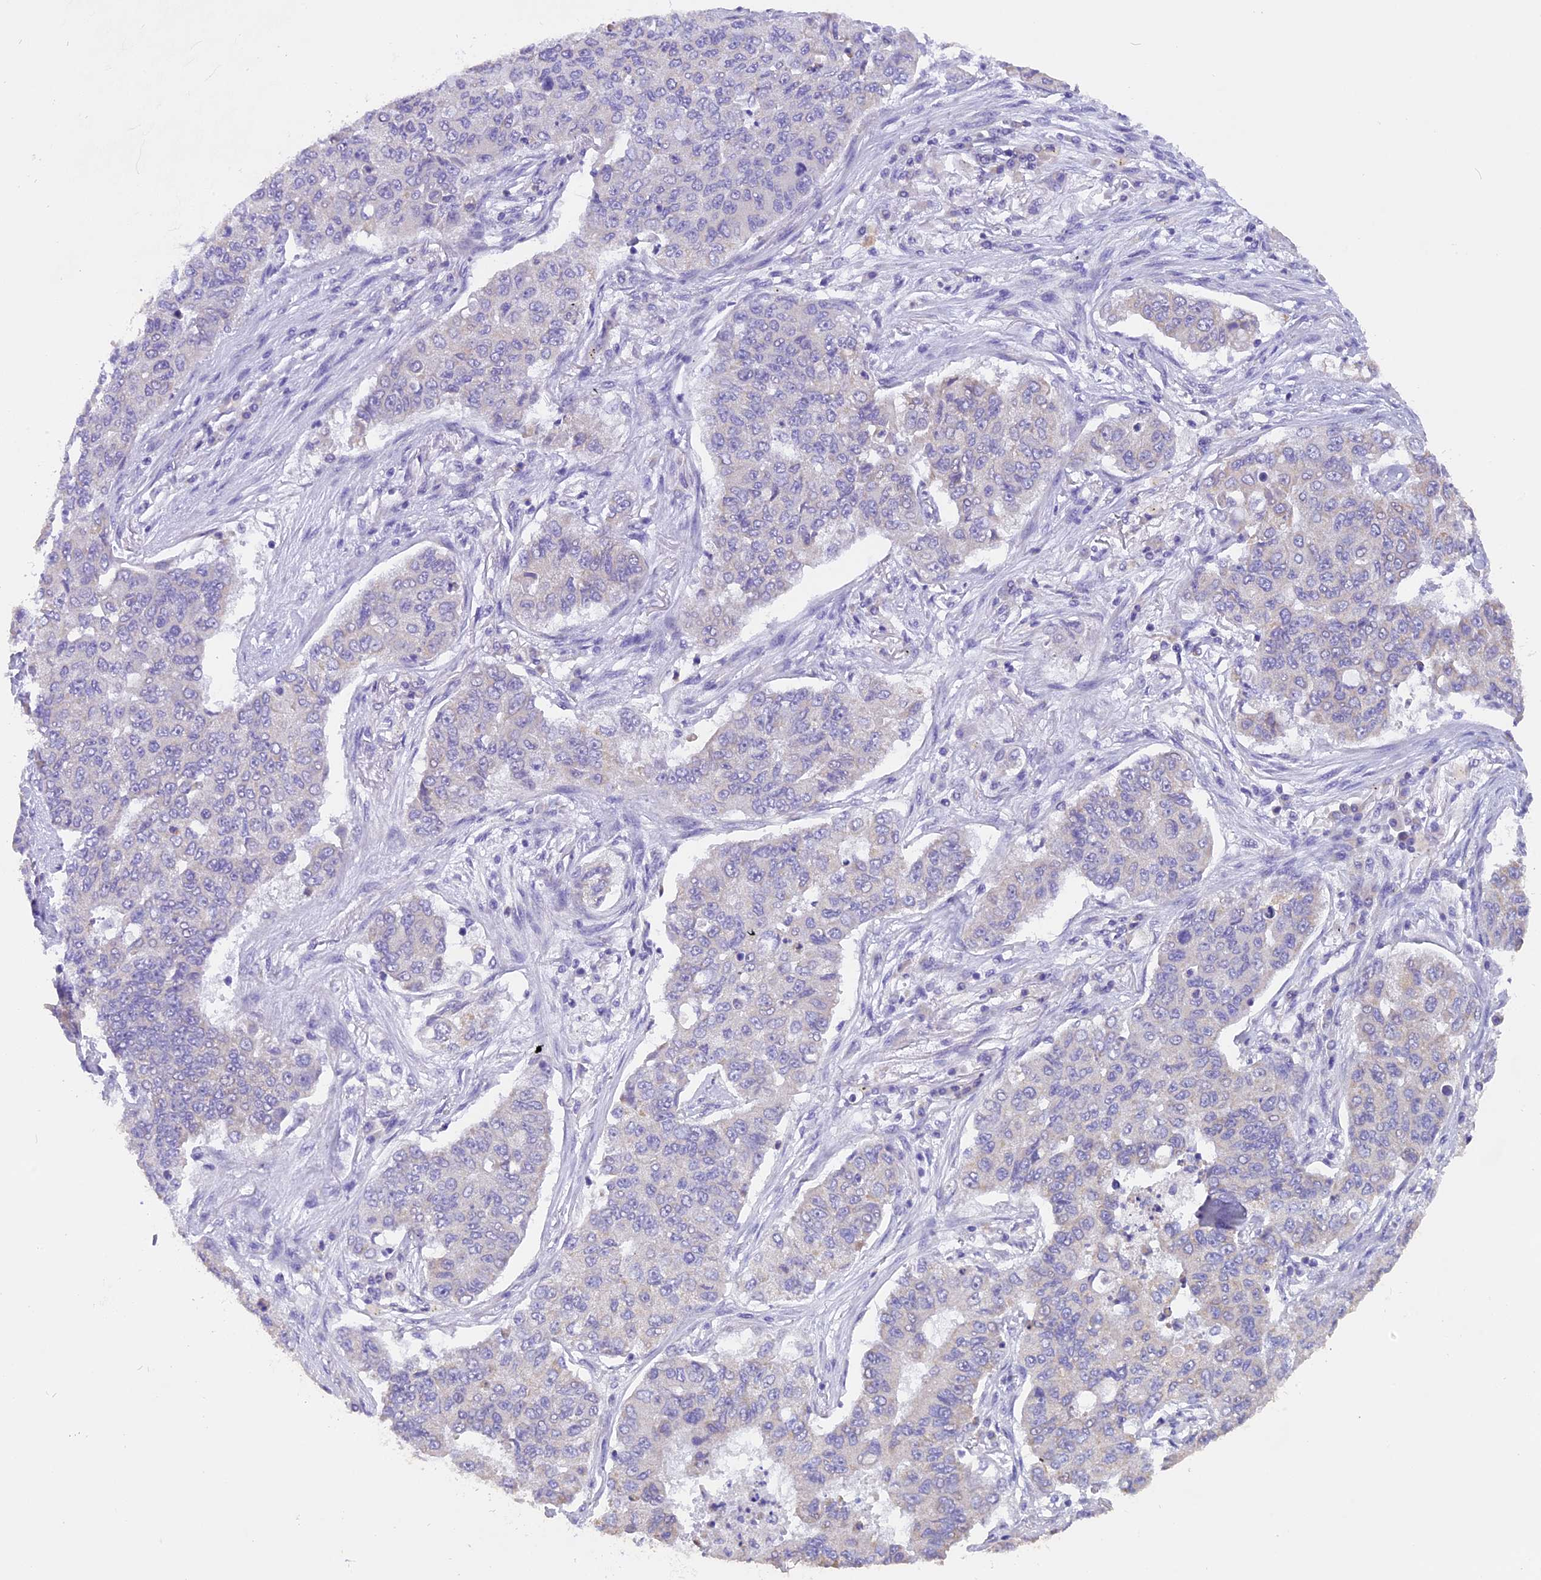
{"staining": {"intensity": "negative", "quantity": "none", "location": "none"}, "tissue": "lung cancer", "cell_type": "Tumor cells", "image_type": "cancer", "snomed": [{"axis": "morphology", "description": "Squamous cell carcinoma, NOS"}, {"axis": "topography", "description": "Lung"}], "caption": "Immunohistochemistry (IHC) image of human squamous cell carcinoma (lung) stained for a protein (brown), which reveals no staining in tumor cells.", "gene": "TRIM3", "patient": {"sex": "male", "age": 74}}